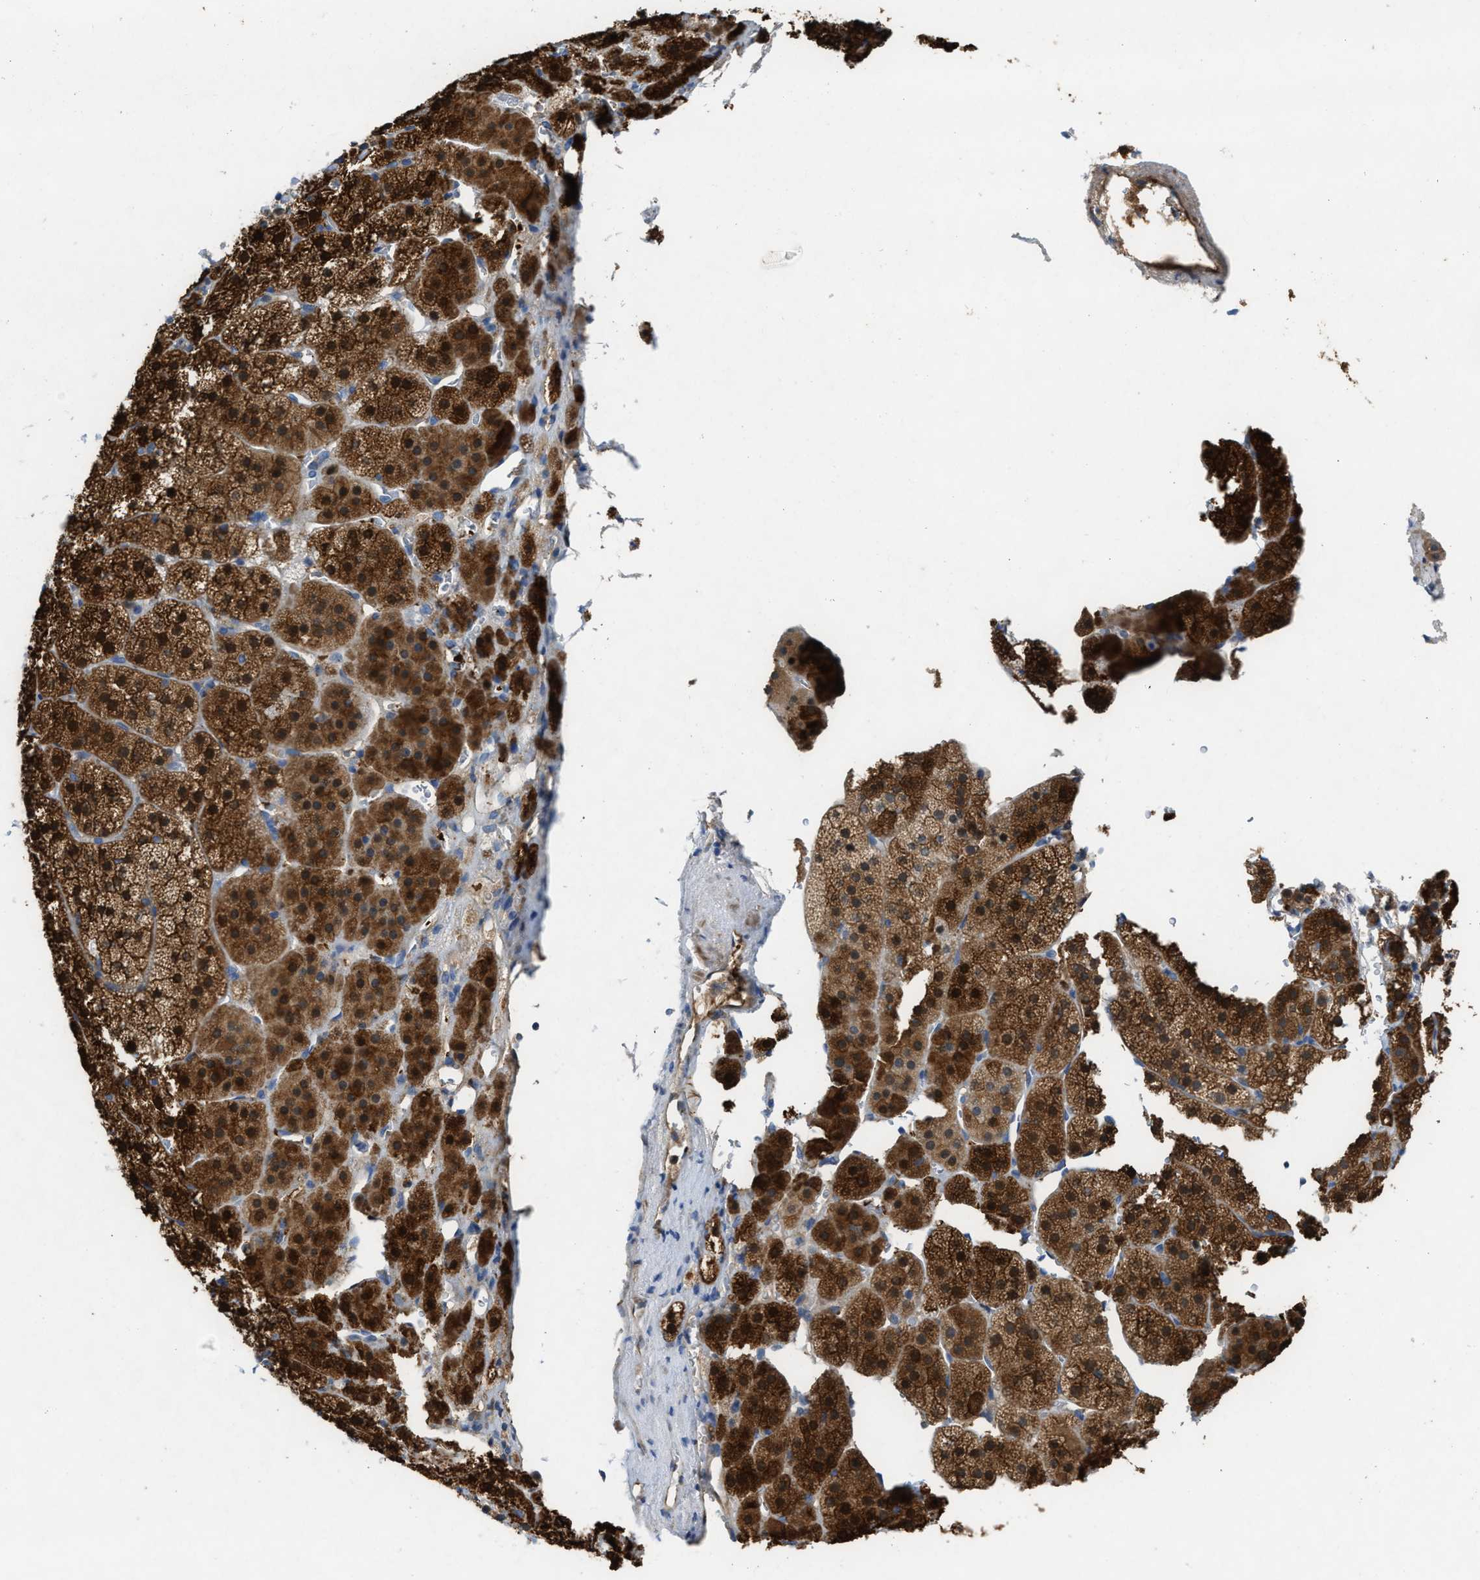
{"staining": {"intensity": "strong", "quantity": ">75%", "location": "cytoplasmic/membranous"}, "tissue": "adrenal gland", "cell_type": "Glandular cells", "image_type": "normal", "snomed": [{"axis": "morphology", "description": "Normal tissue, NOS"}, {"axis": "topography", "description": "Adrenal gland"}], "caption": "Immunohistochemistry of unremarkable human adrenal gland shows high levels of strong cytoplasmic/membranous expression in about >75% of glandular cells. (IHC, brightfield microscopy, high magnification).", "gene": "ASS1", "patient": {"sex": "female", "age": 44}}